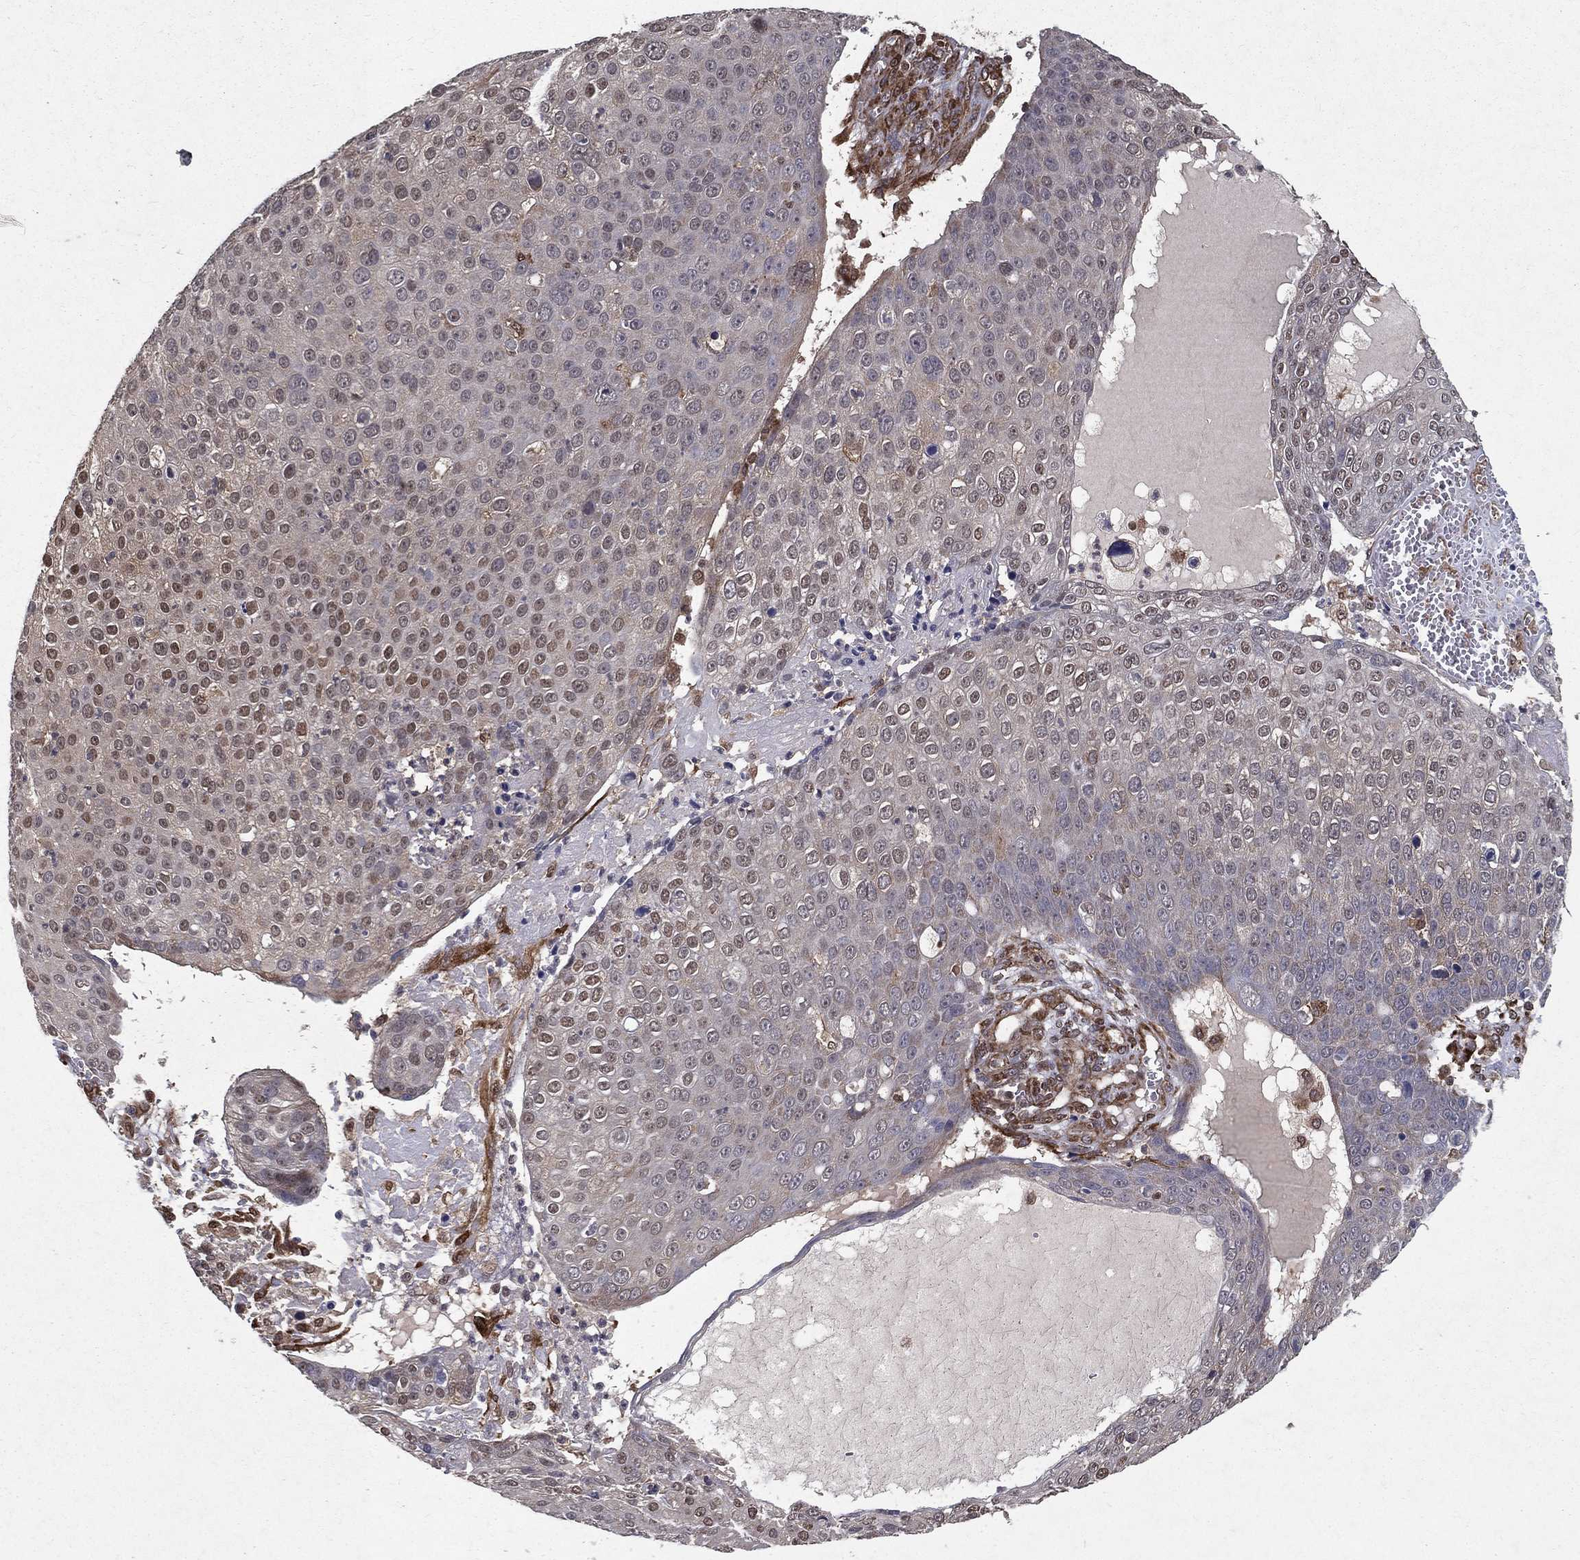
{"staining": {"intensity": "weak", "quantity": "<25%", "location": "nuclear"}, "tissue": "skin cancer", "cell_type": "Tumor cells", "image_type": "cancer", "snomed": [{"axis": "morphology", "description": "Squamous cell carcinoma, NOS"}, {"axis": "topography", "description": "Skin"}], "caption": "Image shows no protein positivity in tumor cells of skin cancer (squamous cell carcinoma) tissue.", "gene": "CERS2", "patient": {"sex": "male", "age": 71}}